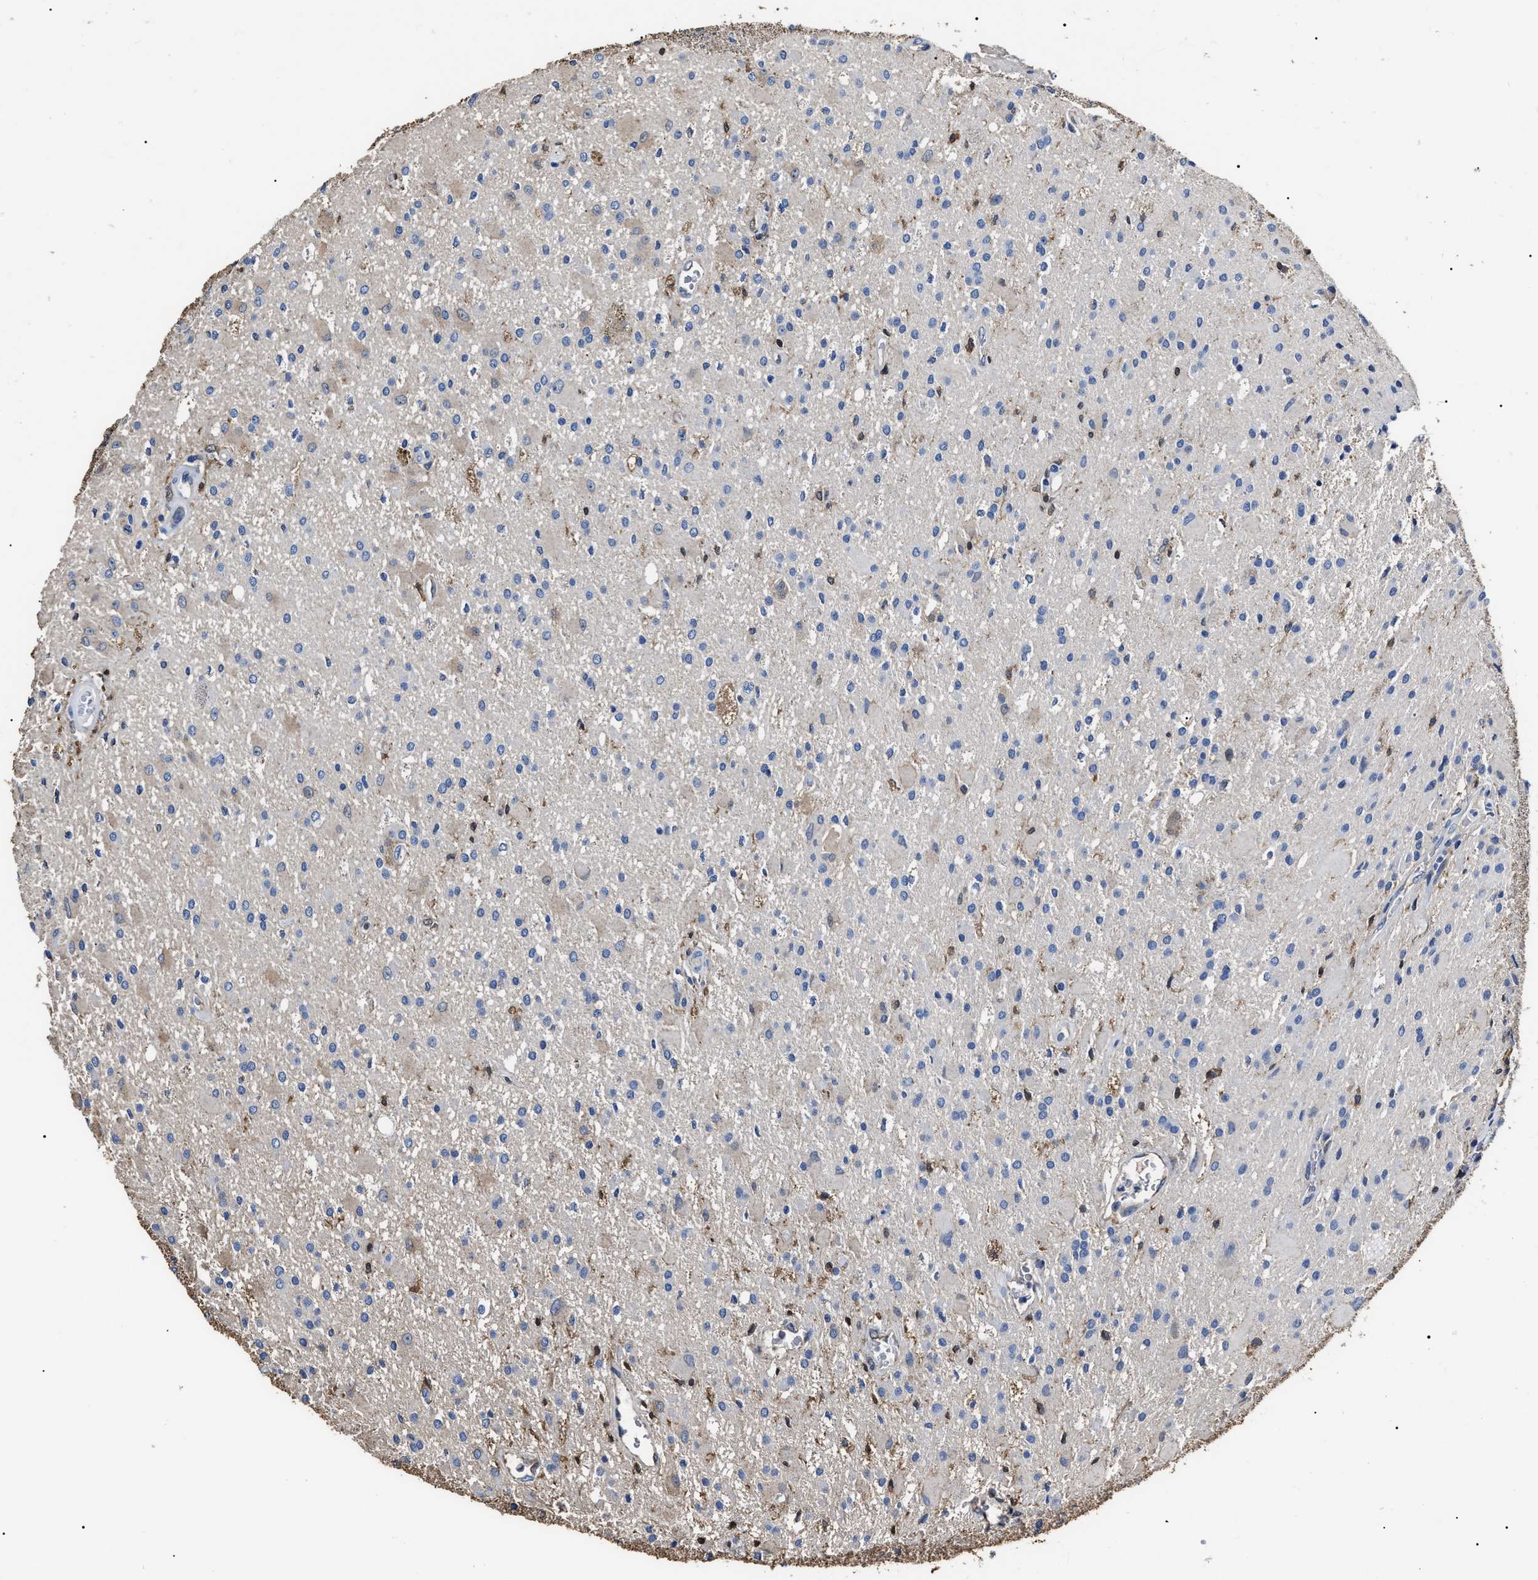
{"staining": {"intensity": "negative", "quantity": "none", "location": "none"}, "tissue": "glioma", "cell_type": "Tumor cells", "image_type": "cancer", "snomed": [{"axis": "morphology", "description": "Glioma, malignant, Low grade"}, {"axis": "topography", "description": "Brain"}], "caption": "High power microscopy photomicrograph of an immunohistochemistry photomicrograph of glioma, revealing no significant staining in tumor cells. (IHC, brightfield microscopy, high magnification).", "gene": "ALDH1A1", "patient": {"sex": "male", "age": 58}}